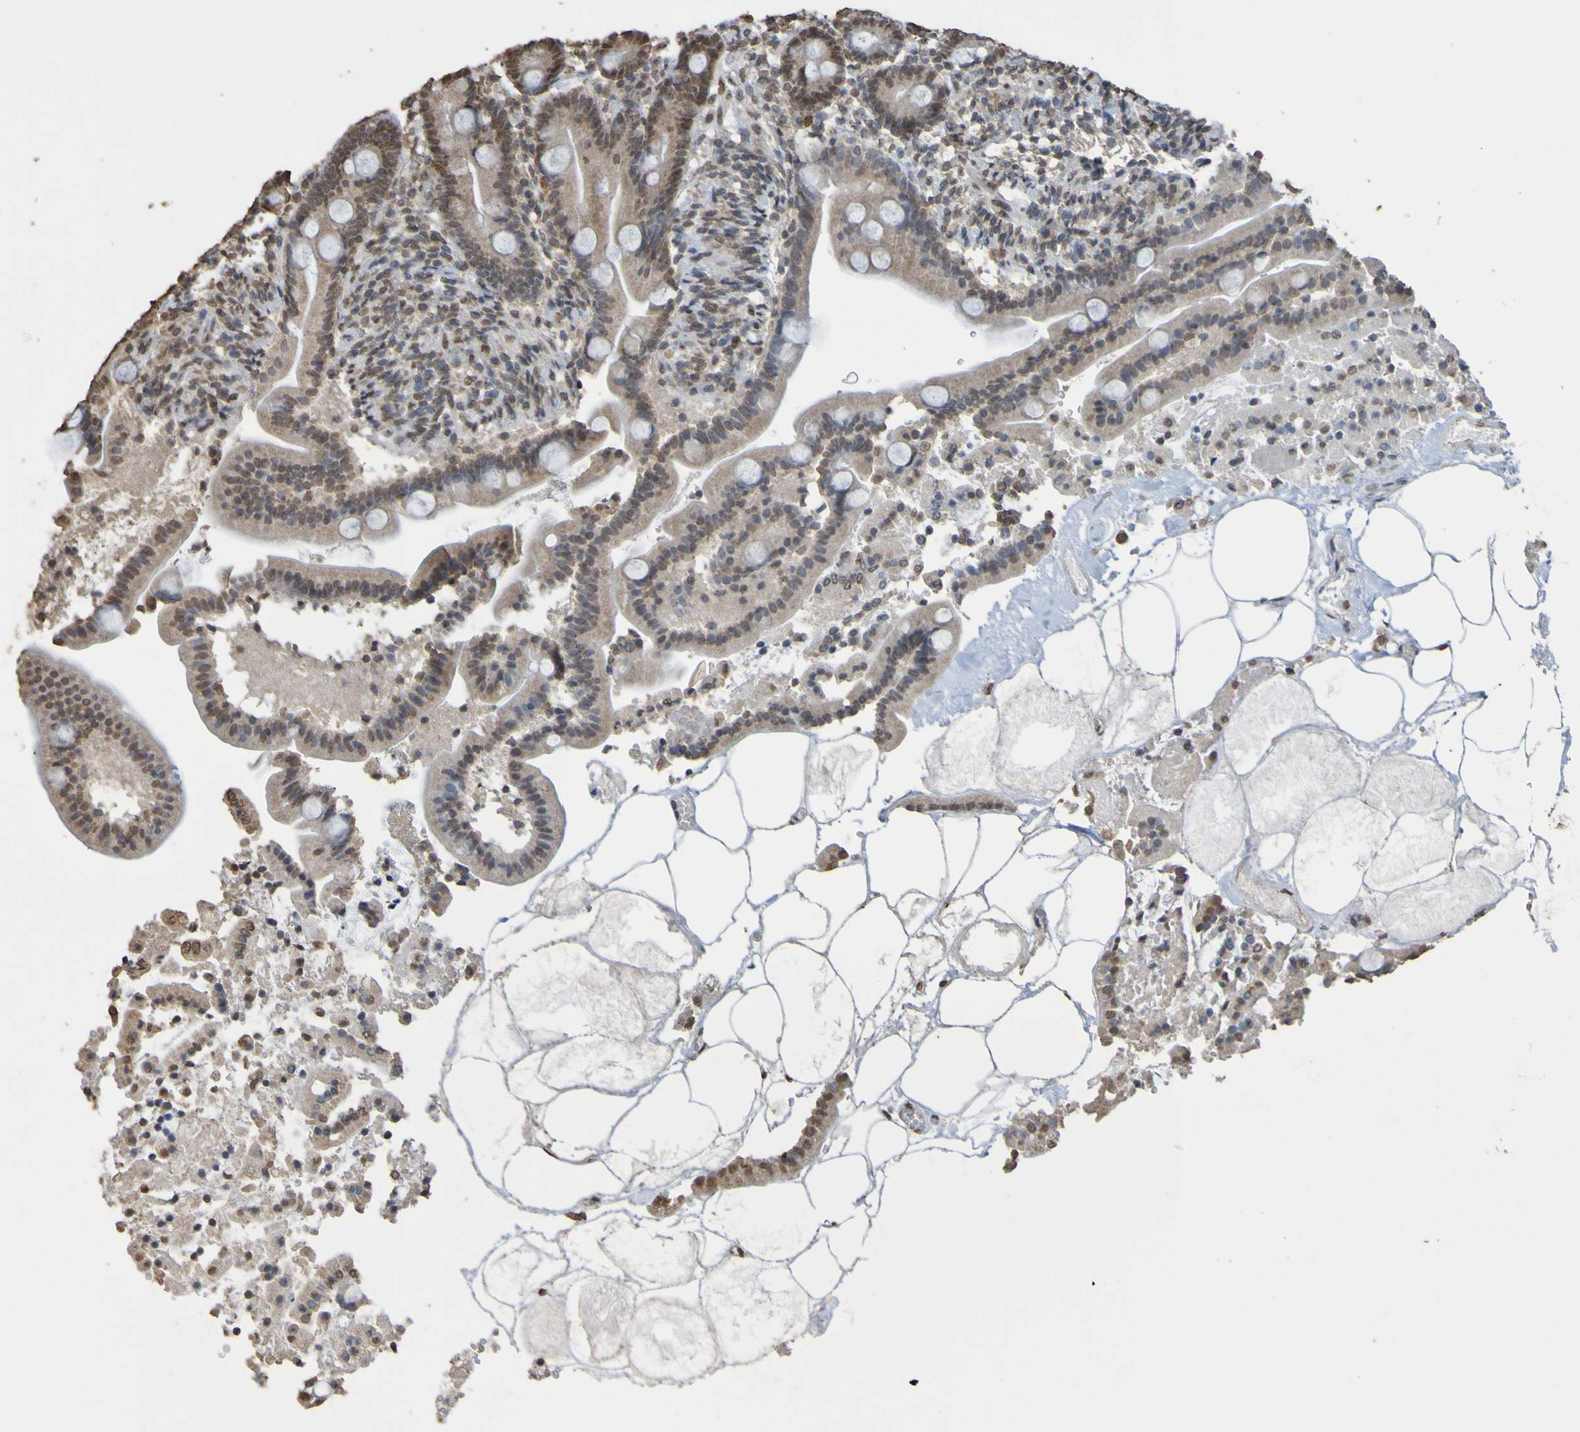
{"staining": {"intensity": "weak", "quantity": "25%-75%", "location": "cytoplasmic/membranous,nuclear"}, "tissue": "duodenum", "cell_type": "Glandular cells", "image_type": "normal", "snomed": [{"axis": "morphology", "description": "Normal tissue, NOS"}, {"axis": "topography", "description": "Duodenum"}], "caption": "Duodenum stained with DAB (3,3'-diaminobenzidine) IHC demonstrates low levels of weak cytoplasmic/membranous,nuclear positivity in about 25%-75% of glandular cells. (DAB (3,3'-diaminobenzidine) IHC, brown staining for protein, blue staining for nuclei).", "gene": "ALKBH2", "patient": {"sex": "male", "age": 54}}